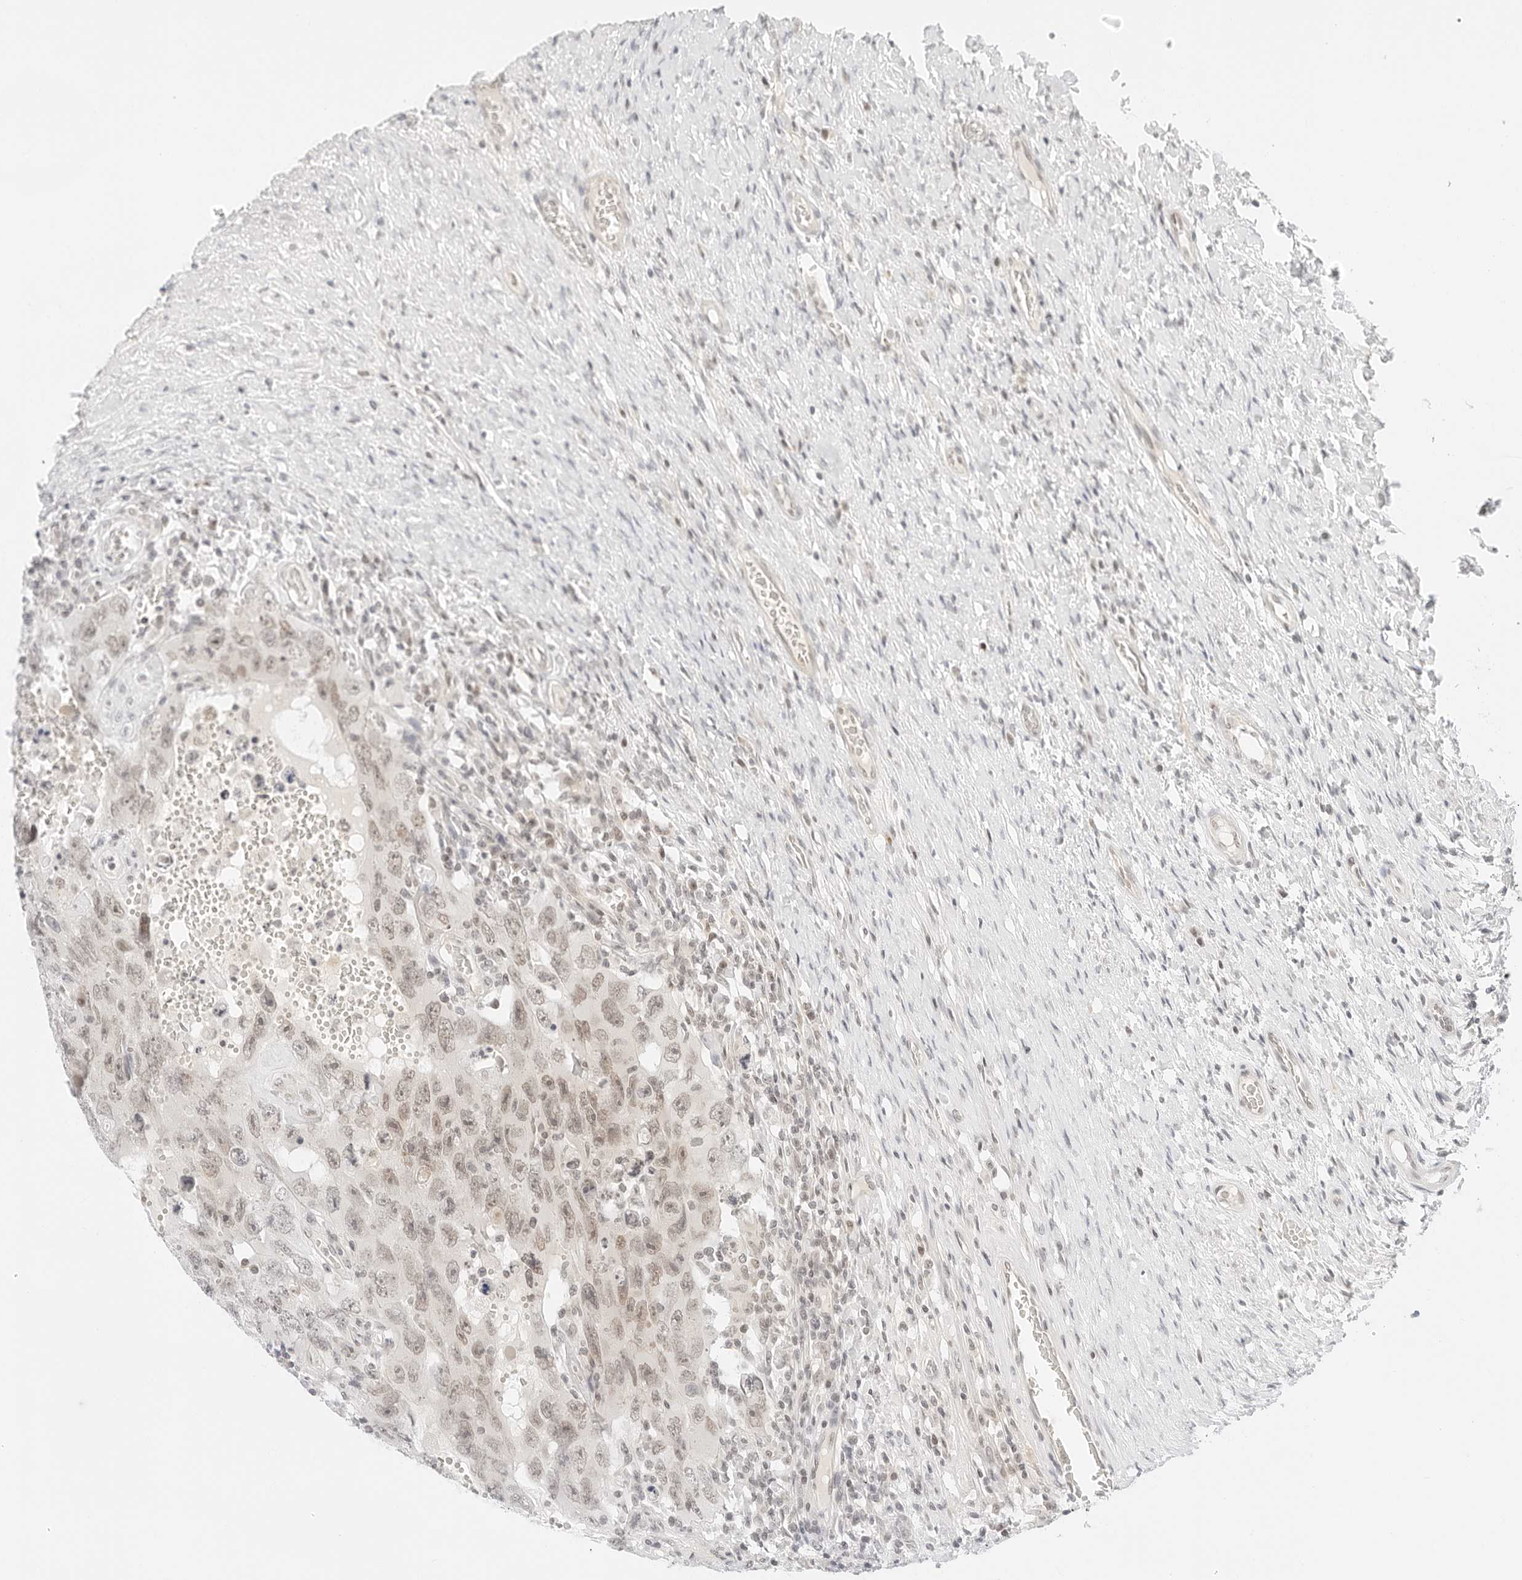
{"staining": {"intensity": "weak", "quantity": "25%-75%", "location": "nuclear"}, "tissue": "testis cancer", "cell_type": "Tumor cells", "image_type": "cancer", "snomed": [{"axis": "morphology", "description": "Carcinoma, Embryonal, NOS"}, {"axis": "topography", "description": "Testis"}], "caption": "Immunohistochemical staining of testis embryonal carcinoma demonstrates low levels of weak nuclear staining in approximately 25%-75% of tumor cells.", "gene": "POLR3C", "patient": {"sex": "male", "age": 26}}